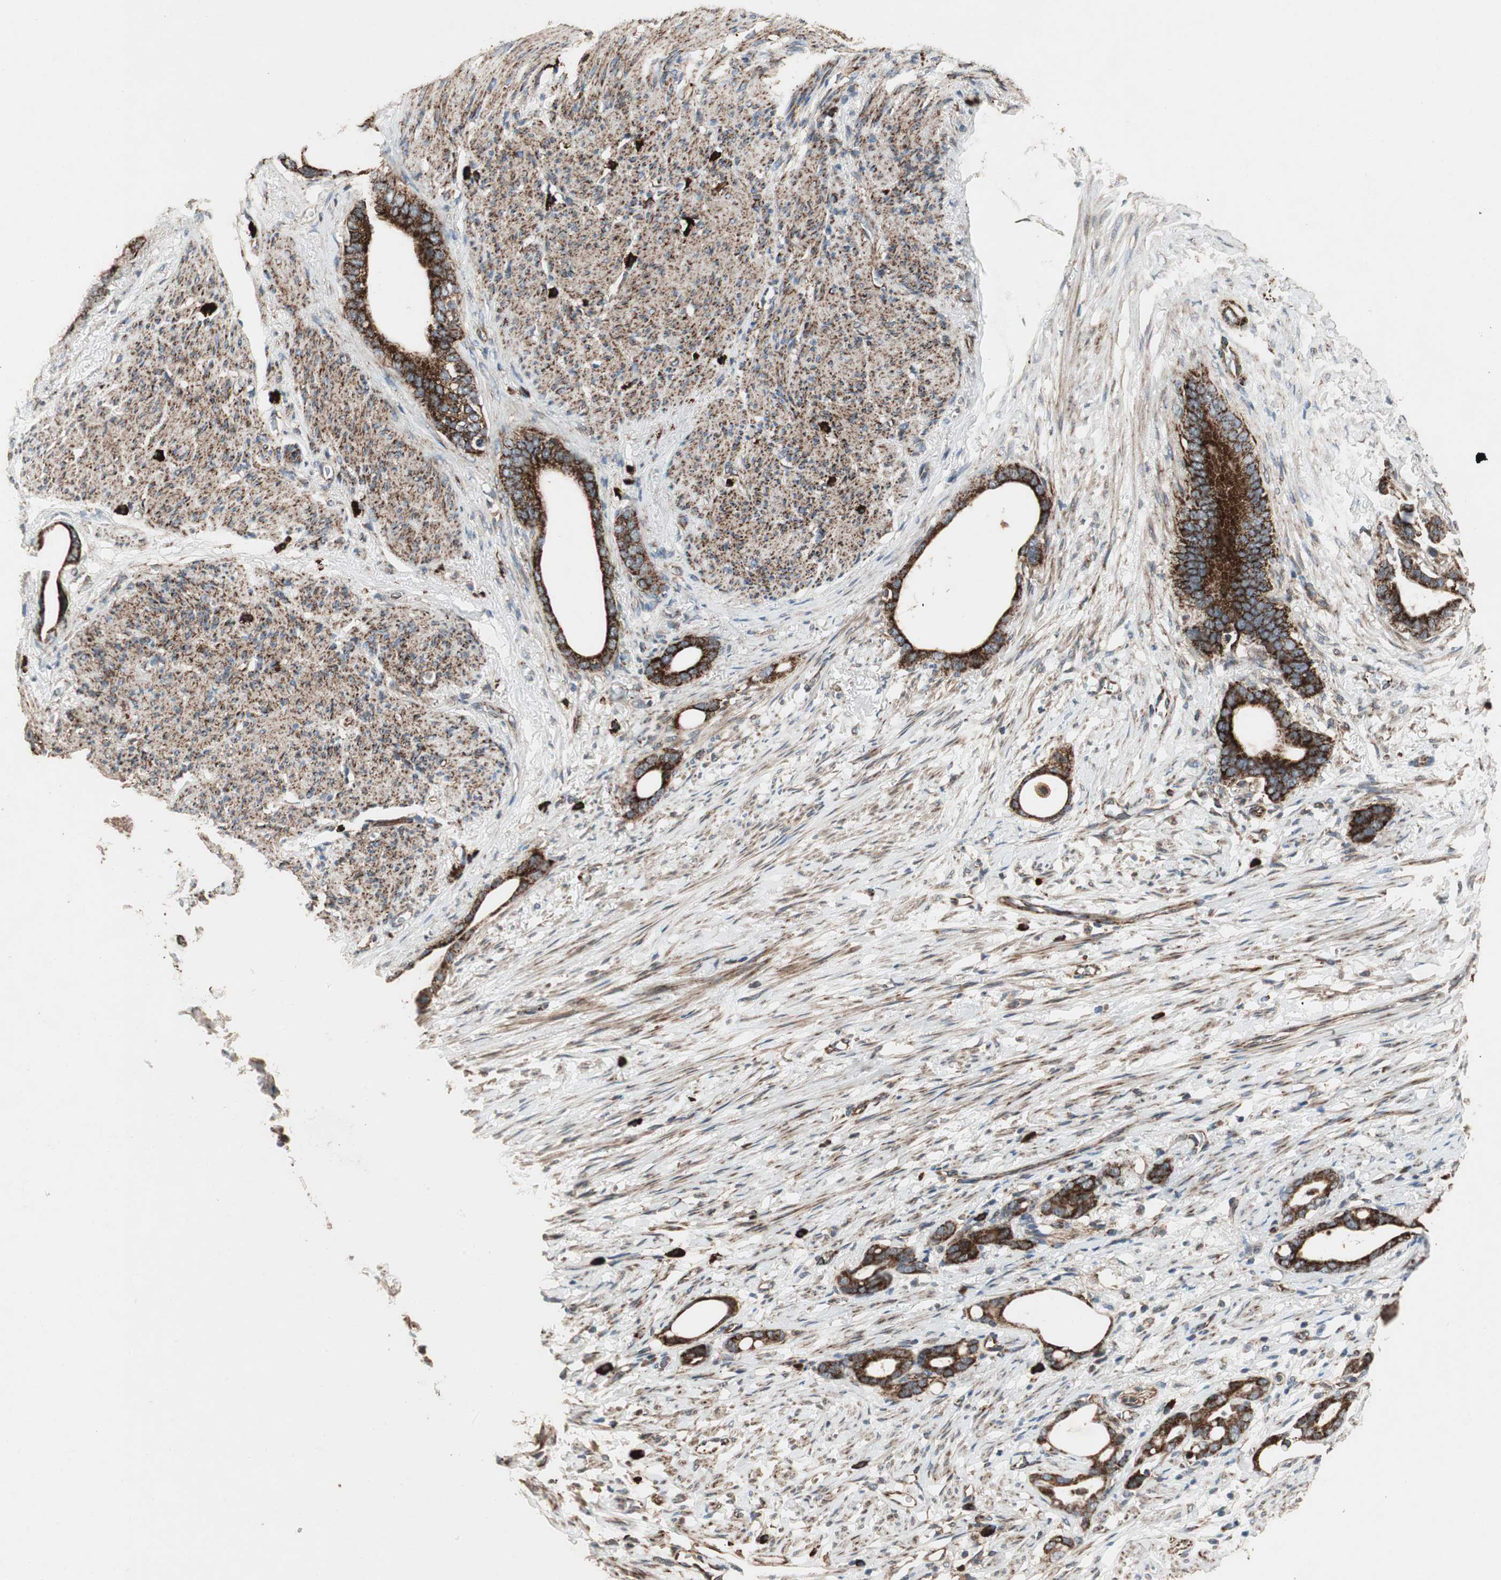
{"staining": {"intensity": "strong", "quantity": ">75%", "location": "cytoplasmic/membranous"}, "tissue": "stomach cancer", "cell_type": "Tumor cells", "image_type": "cancer", "snomed": [{"axis": "morphology", "description": "Adenocarcinoma, NOS"}, {"axis": "topography", "description": "Stomach"}], "caption": "About >75% of tumor cells in human stomach cancer (adenocarcinoma) reveal strong cytoplasmic/membranous protein positivity as visualized by brown immunohistochemical staining.", "gene": "AKAP1", "patient": {"sex": "female", "age": 75}}